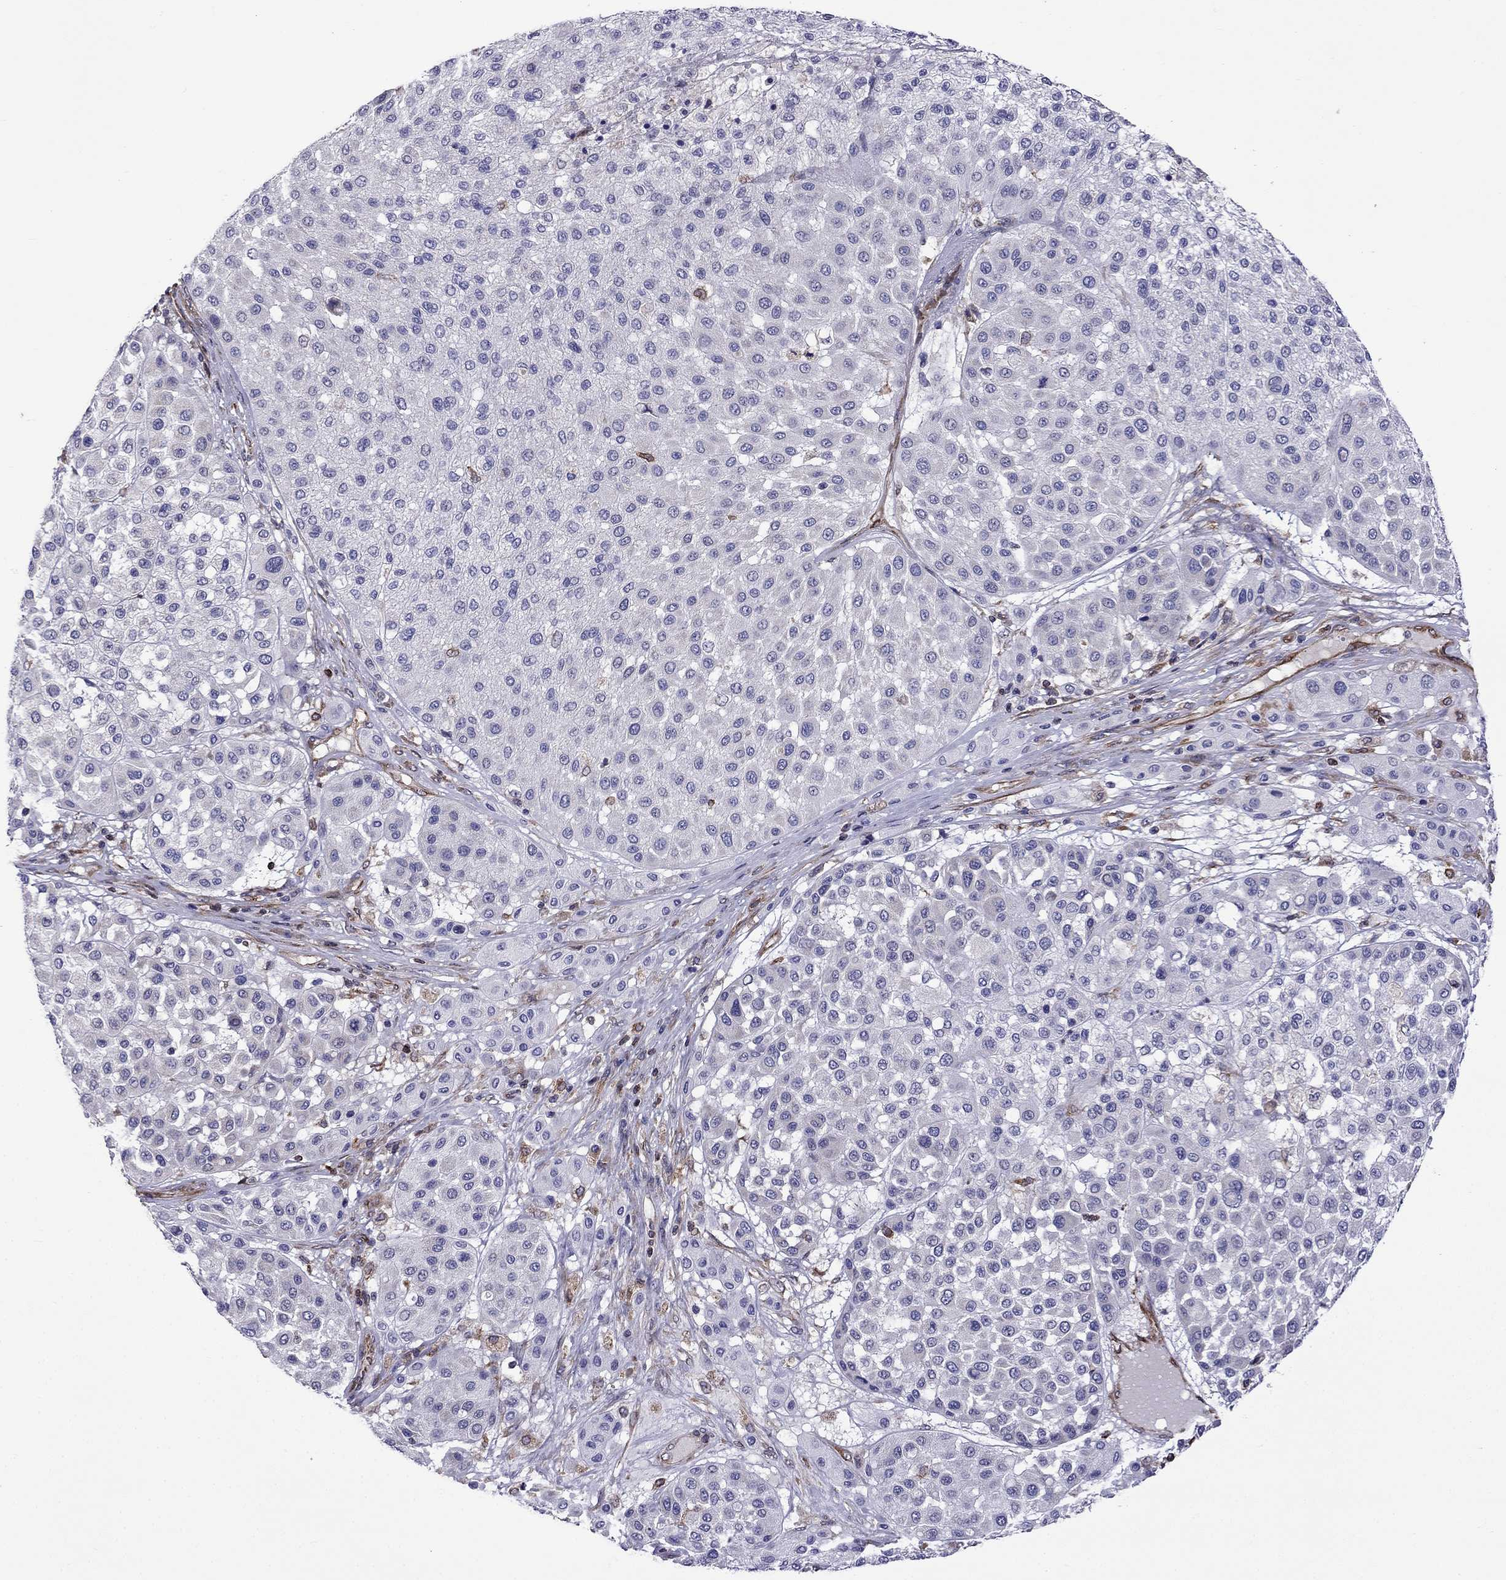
{"staining": {"intensity": "negative", "quantity": "none", "location": "none"}, "tissue": "melanoma", "cell_type": "Tumor cells", "image_type": "cancer", "snomed": [{"axis": "morphology", "description": "Malignant melanoma, Metastatic site"}, {"axis": "topography", "description": "Smooth muscle"}], "caption": "There is no significant staining in tumor cells of melanoma.", "gene": "GNAL", "patient": {"sex": "male", "age": 41}}